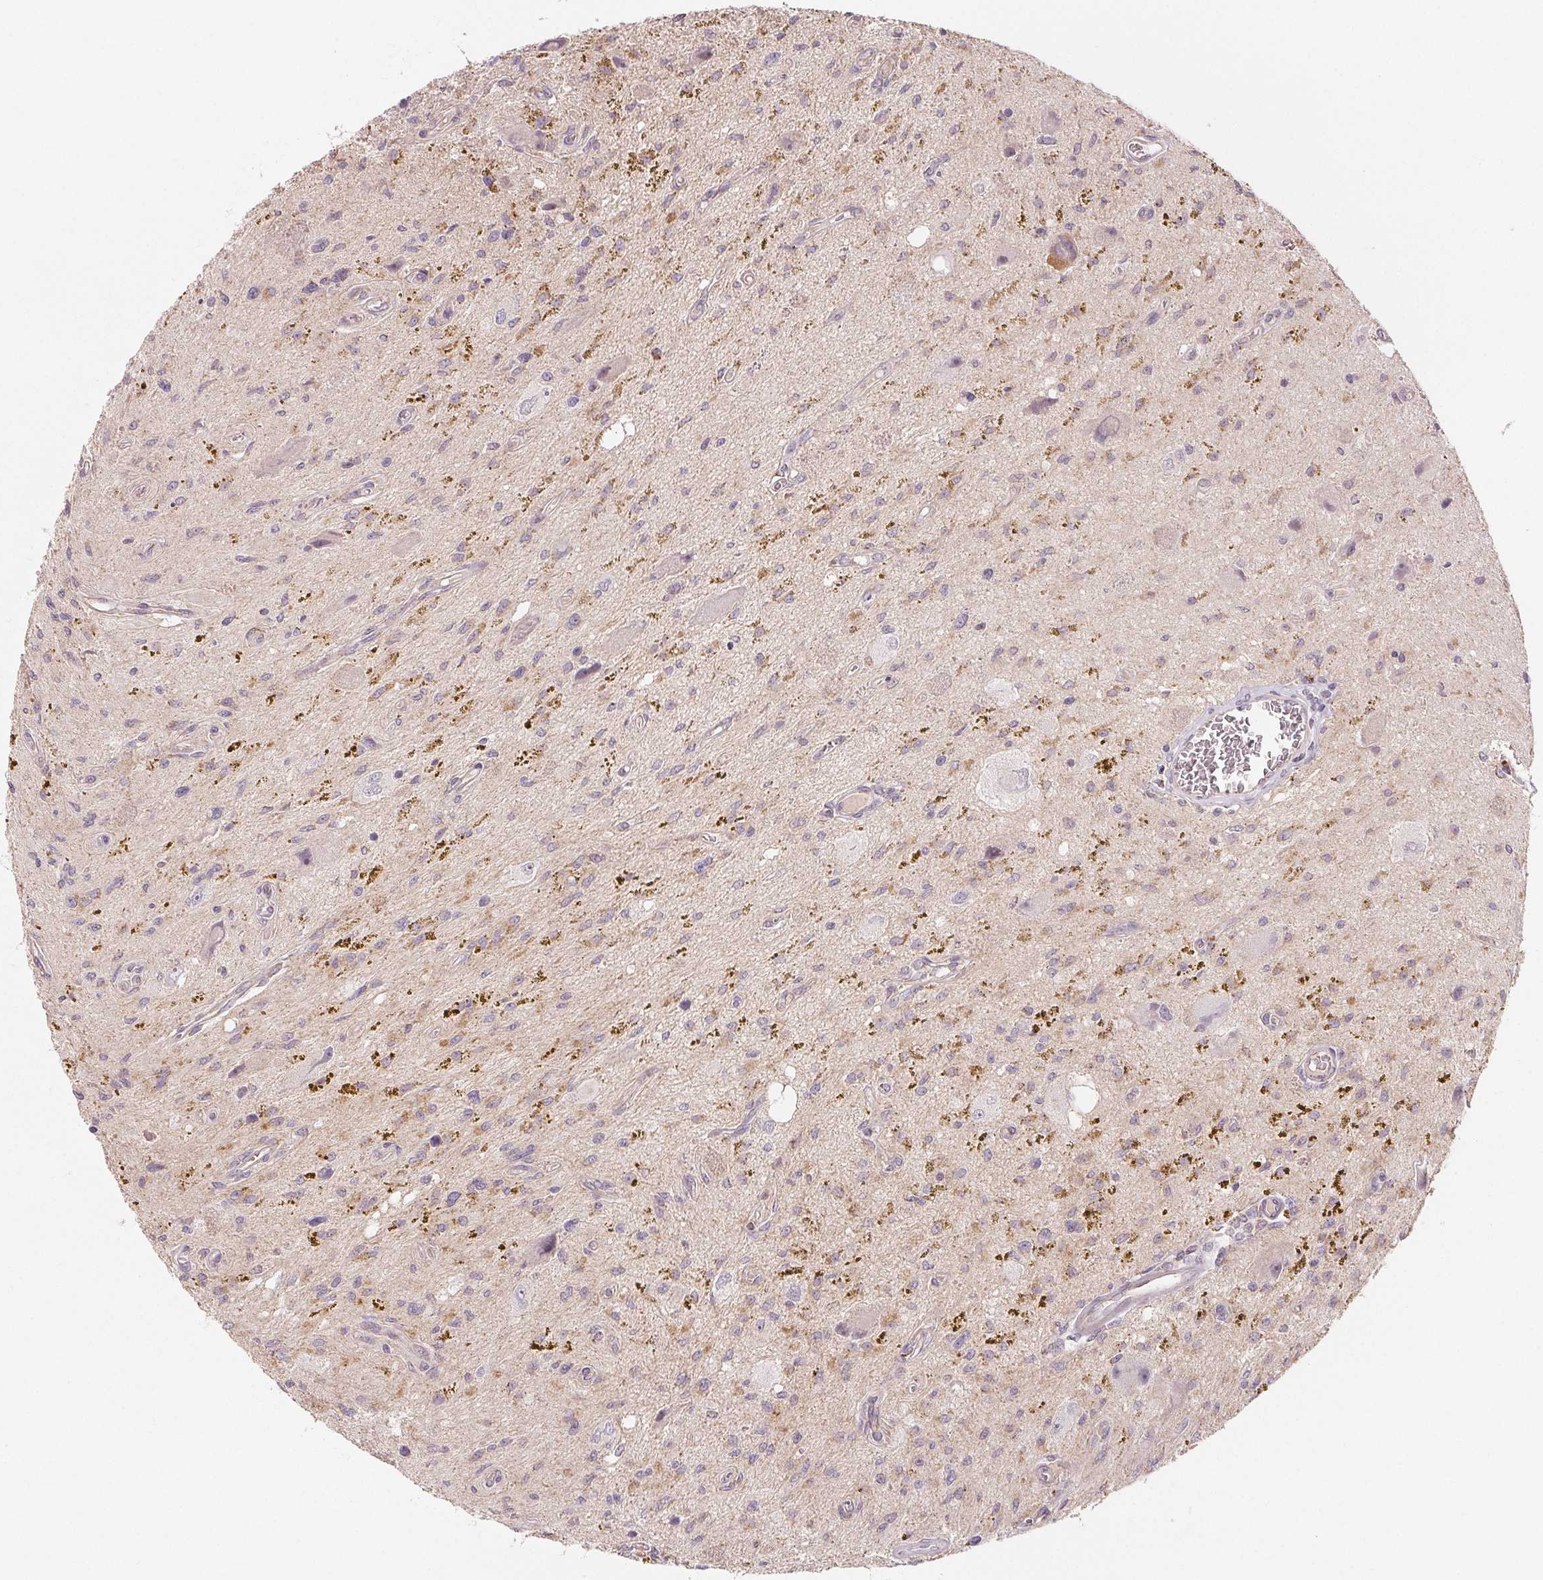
{"staining": {"intensity": "moderate", "quantity": "<25%", "location": "cytoplasmic/membranous"}, "tissue": "glioma", "cell_type": "Tumor cells", "image_type": "cancer", "snomed": [{"axis": "morphology", "description": "Glioma, malignant, Low grade"}, {"axis": "topography", "description": "Cerebellum"}], "caption": "IHC photomicrograph of glioma stained for a protein (brown), which exhibits low levels of moderate cytoplasmic/membranous expression in about <25% of tumor cells.", "gene": "HINT2", "patient": {"sex": "female", "age": 14}}